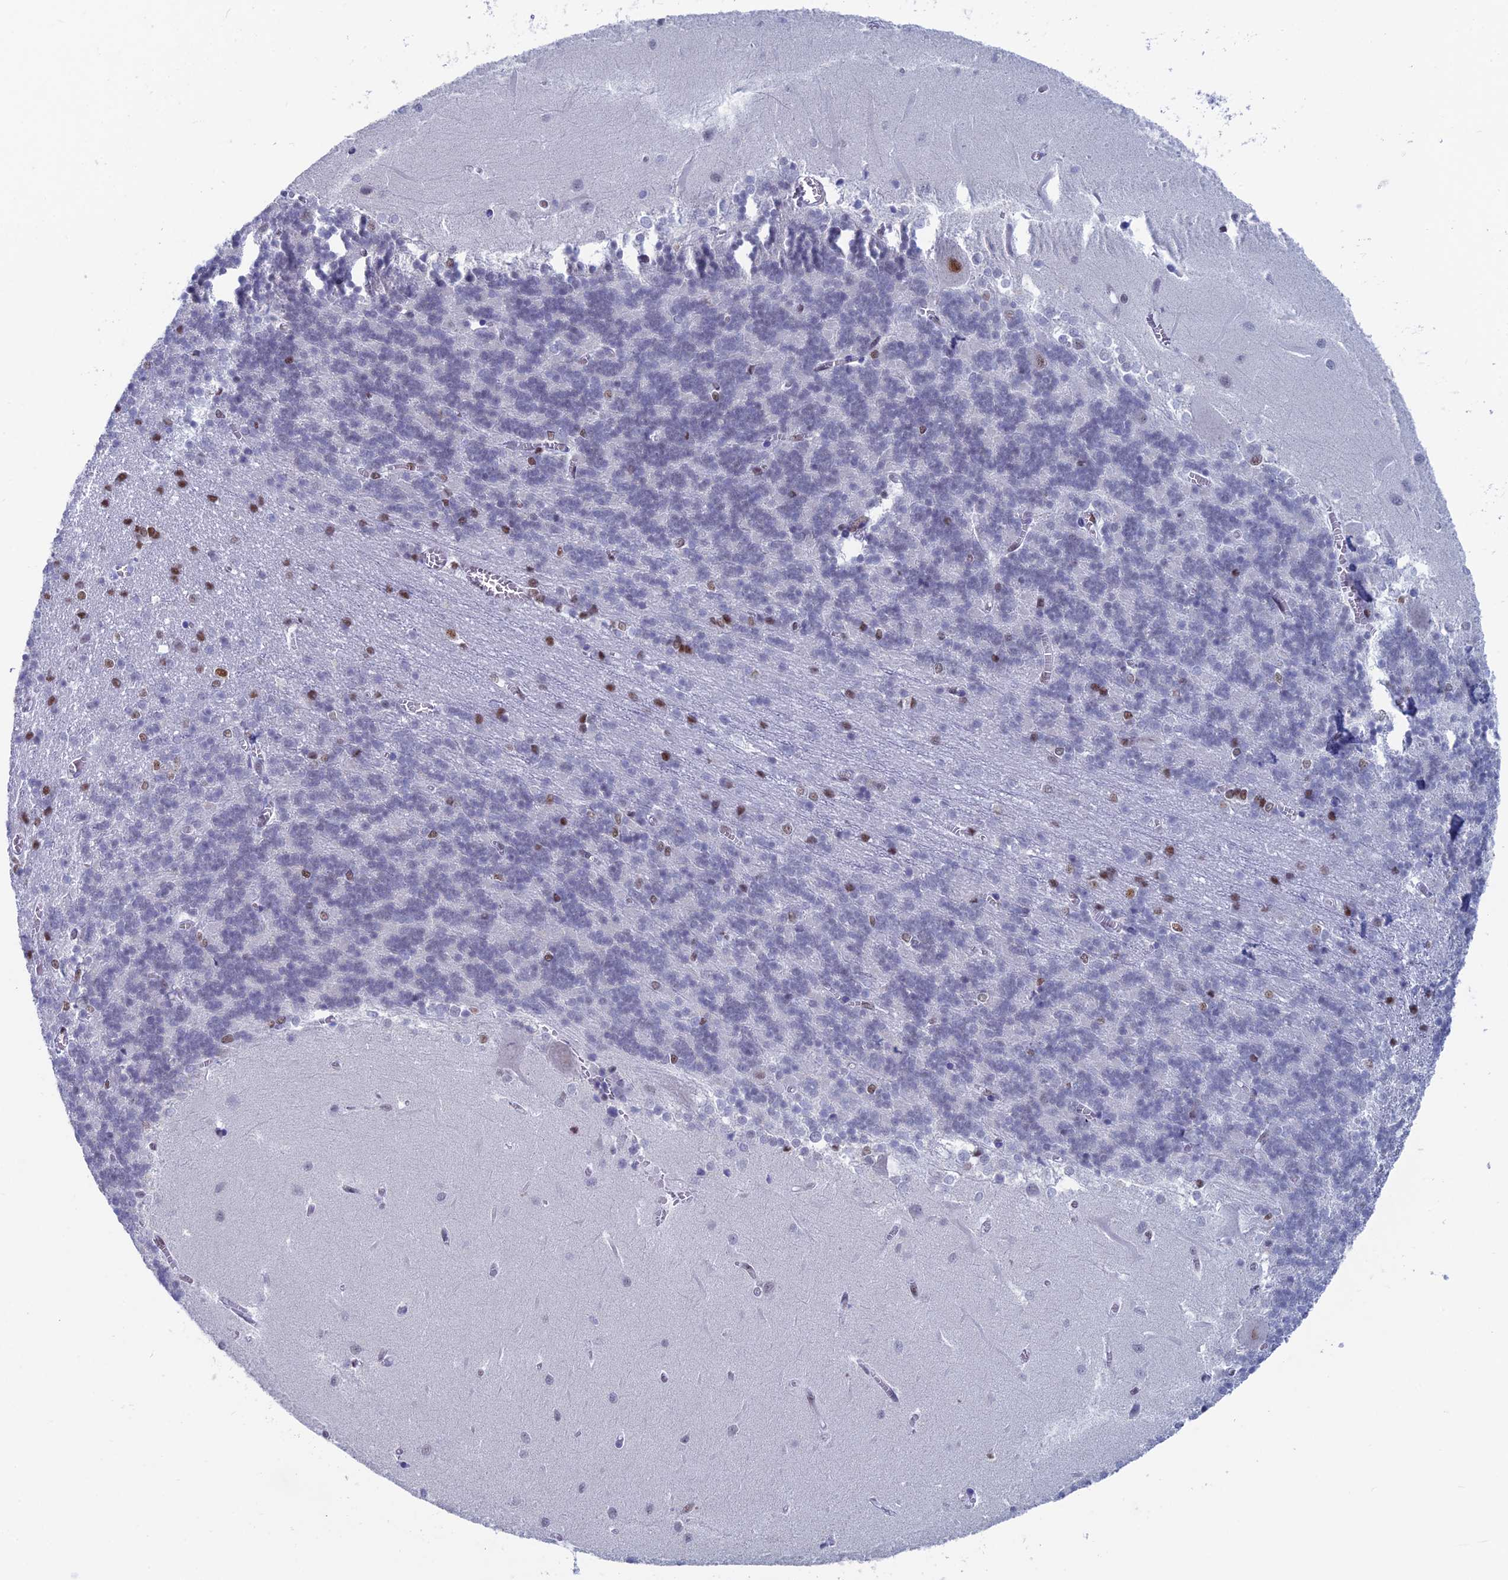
{"staining": {"intensity": "moderate", "quantity": "<25%", "location": "nuclear"}, "tissue": "cerebellum", "cell_type": "Cells in granular layer", "image_type": "normal", "snomed": [{"axis": "morphology", "description": "Normal tissue, NOS"}, {"axis": "topography", "description": "Cerebellum"}], "caption": "Brown immunohistochemical staining in benign cerebellum displays moderate nuclear staining in approximately <25% of cells in granular layer.", "gene": "NOL4L", "patient": {"sex": "male", "age": 37}}